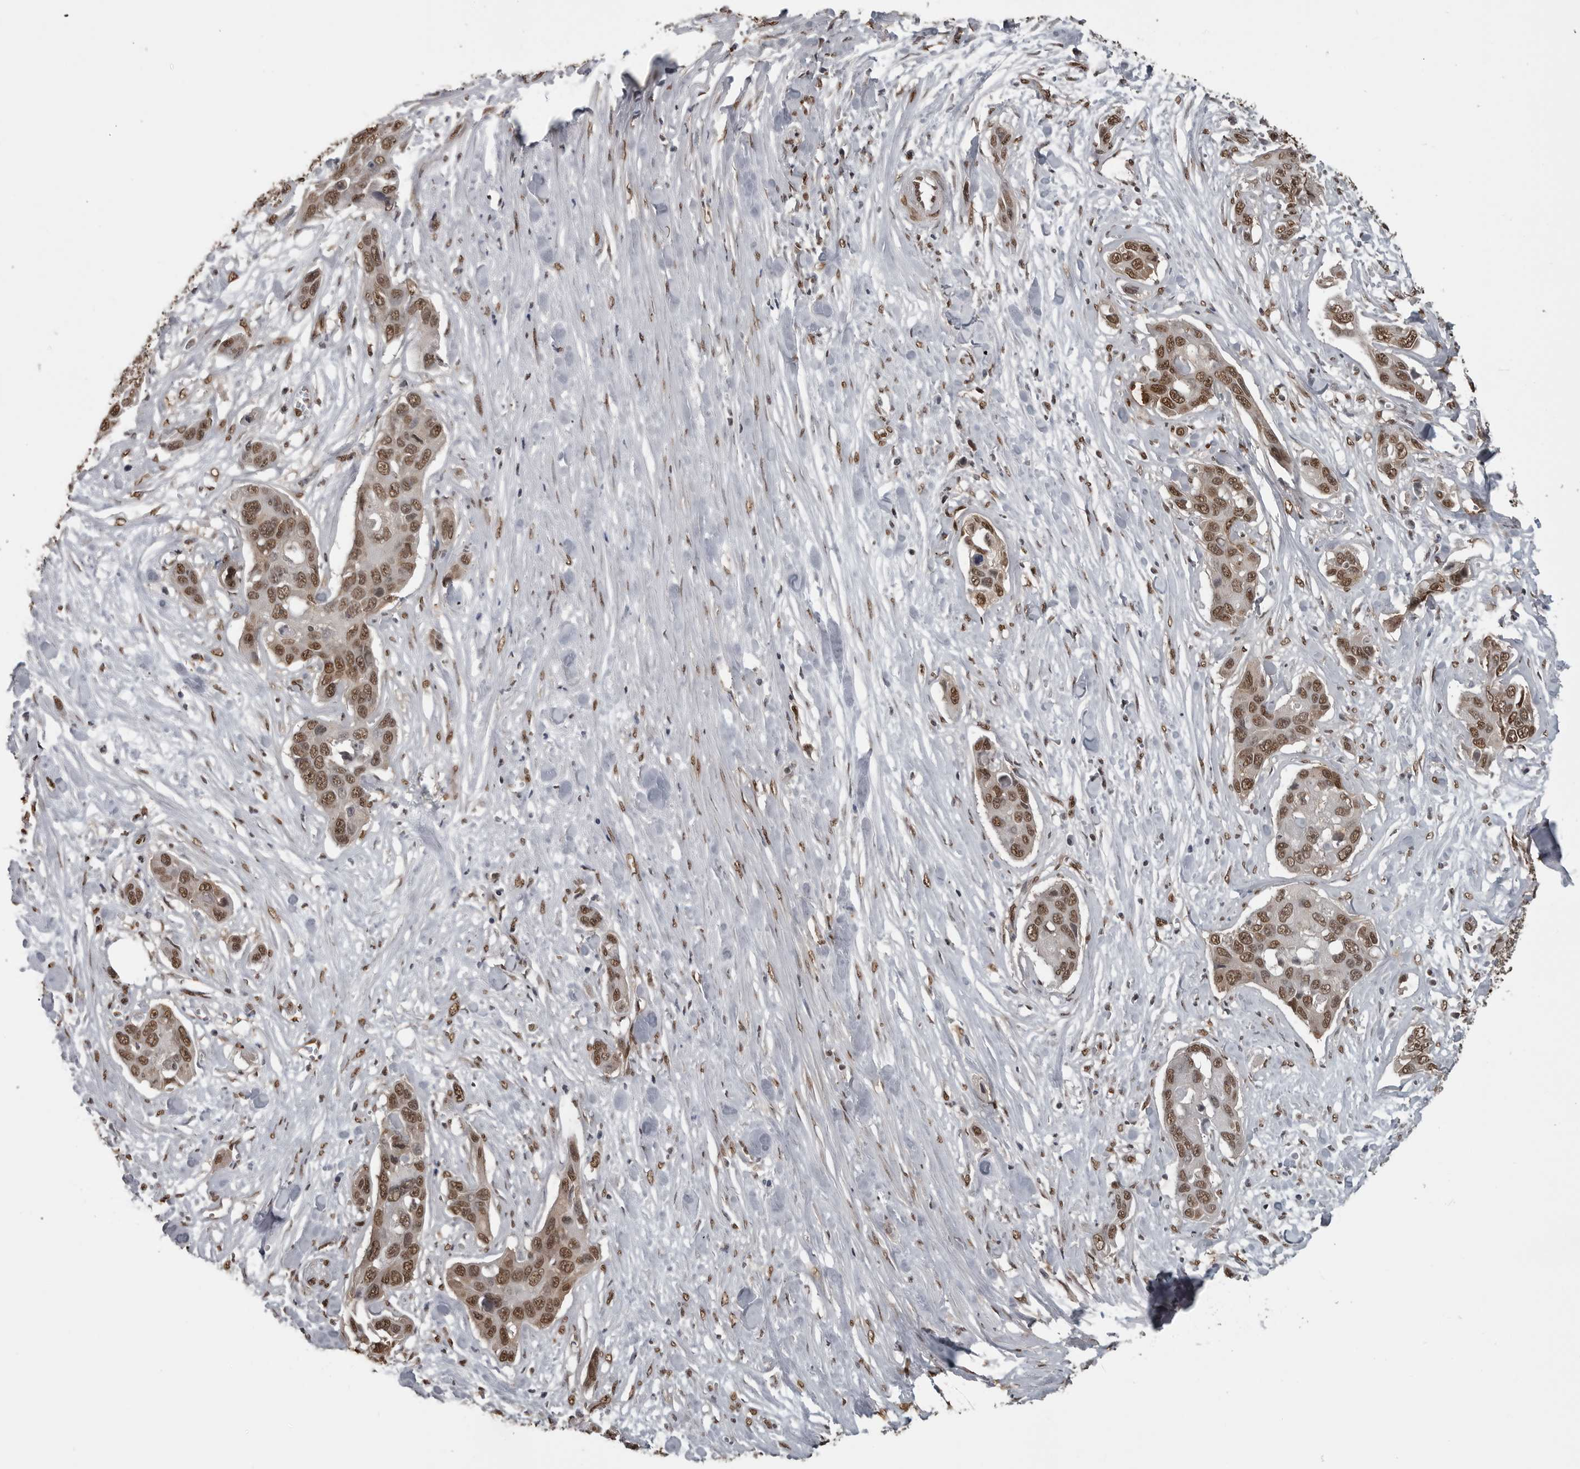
{"staining": {"intensity": "moderate", "quantity": ">75%", "location": "nuclear"}, "tissue": "pancreatic cancer", "cell_type": "Tumor cells", "image_type": "cancer", "snomed": [{"axis": "morphology", "description": "Adenocarcinoma, NOS"}, {"axis": "topography", "description": "Pancreas"}], "caption": "Protein expression analysis of pancreatic cancer shows moderate nuclear expression in about >75% of tumor cells.", "gene": "SMAD2", "patient": {"sex": "female", "age": 60}}